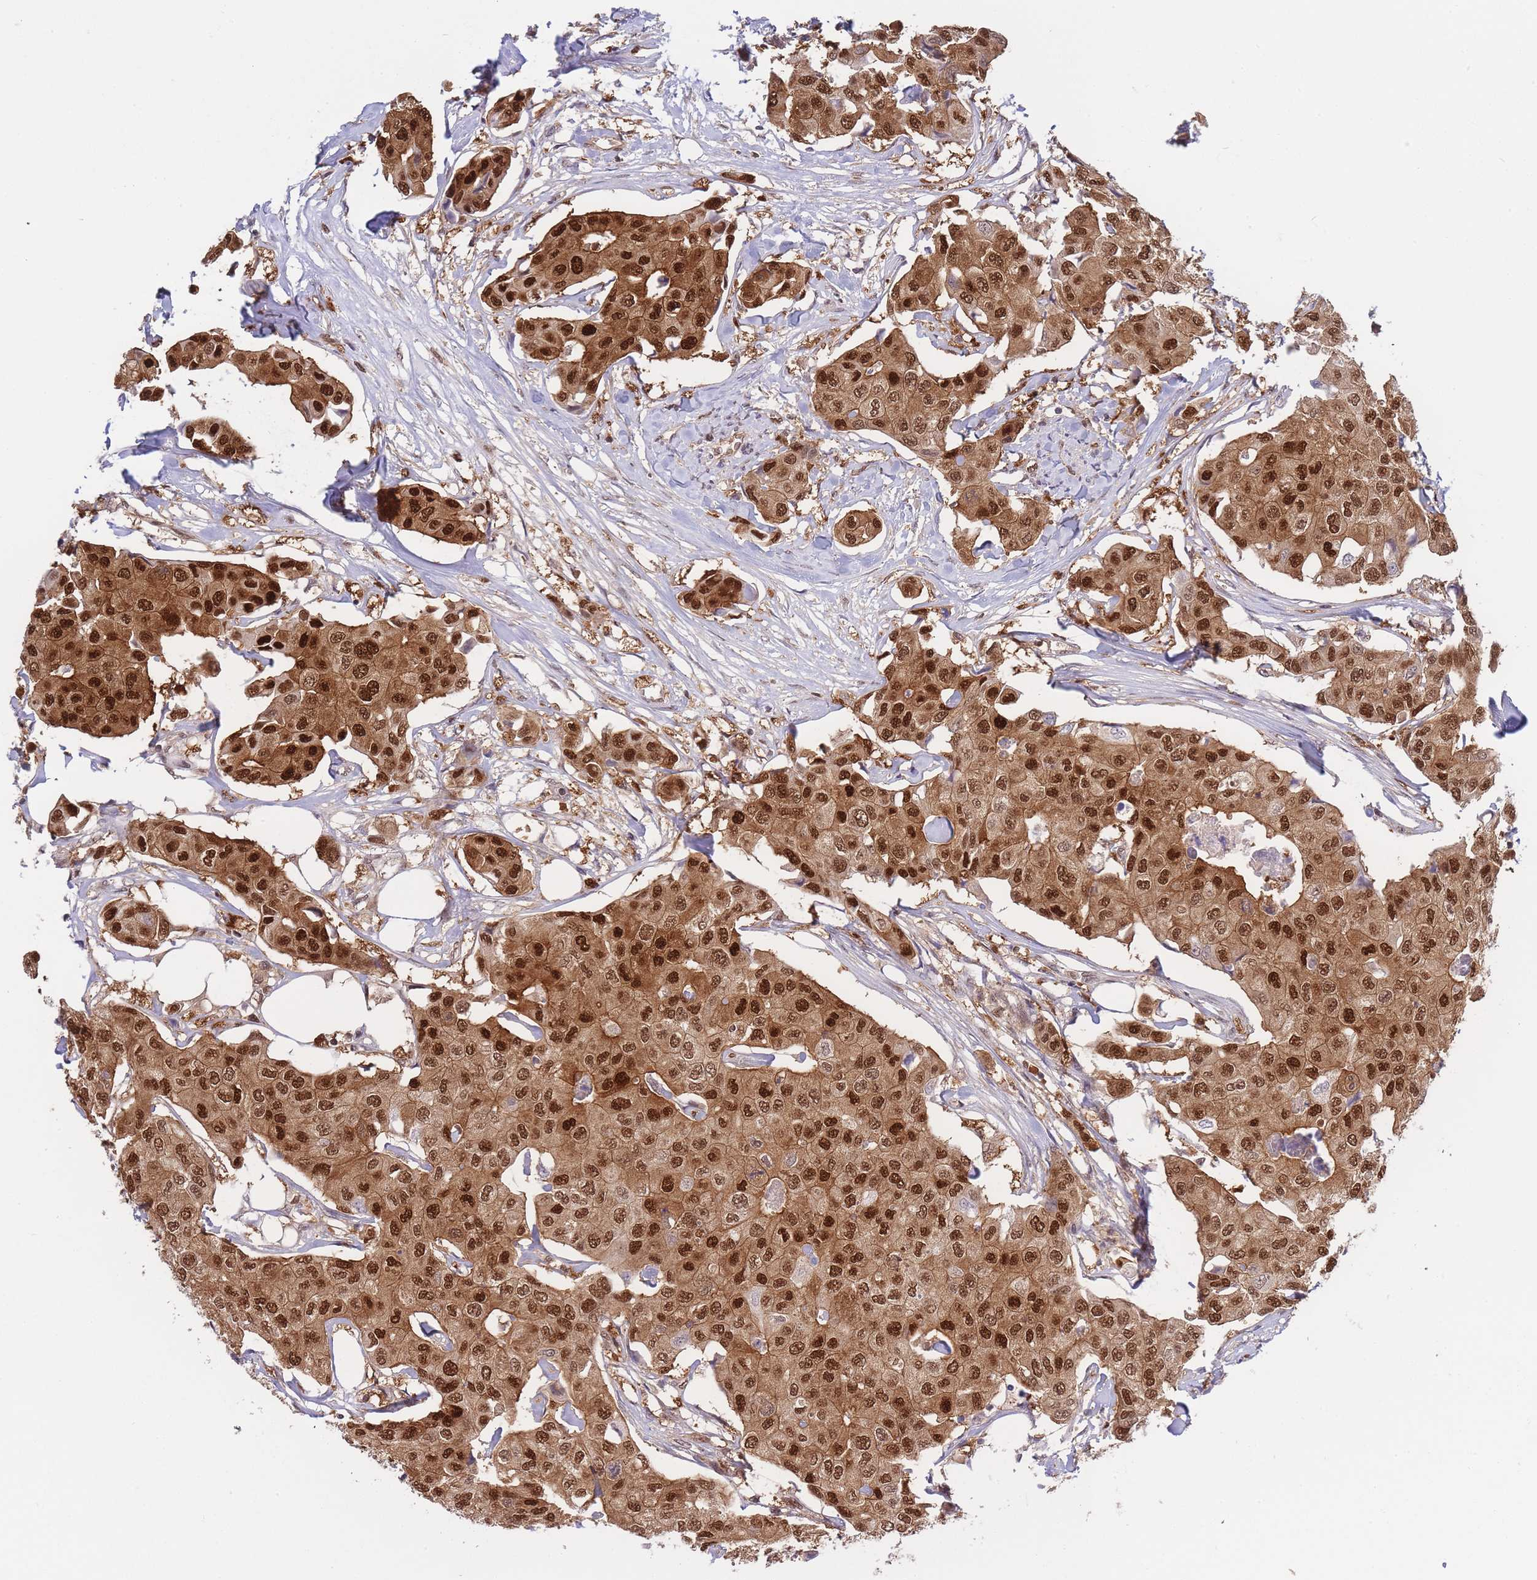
{"staining": {"intensity": "strong", "quantity": ">75%", "location": "cytoplasmic/membranous,nuclear"}, "tissue": "breast cancer", "cell_type": "Tumor cells", "image_type": "cancer", "snomed": [{"axis": "morphology", "description": "Duct carcinoma"}, {"axis": "topography", "description": "Breast"}, {"axis": "topography", "description": "Lymph node"}], "caption": "The histopathology image reveals staining of breast cancer (intraductal carcinoma), revealing strong cytoplasmic/membranous and nuclear protein staining (brown color) within tumor cells.", "gene": "NSFL1C", "patient": {"sex": "female", "age": 80}}